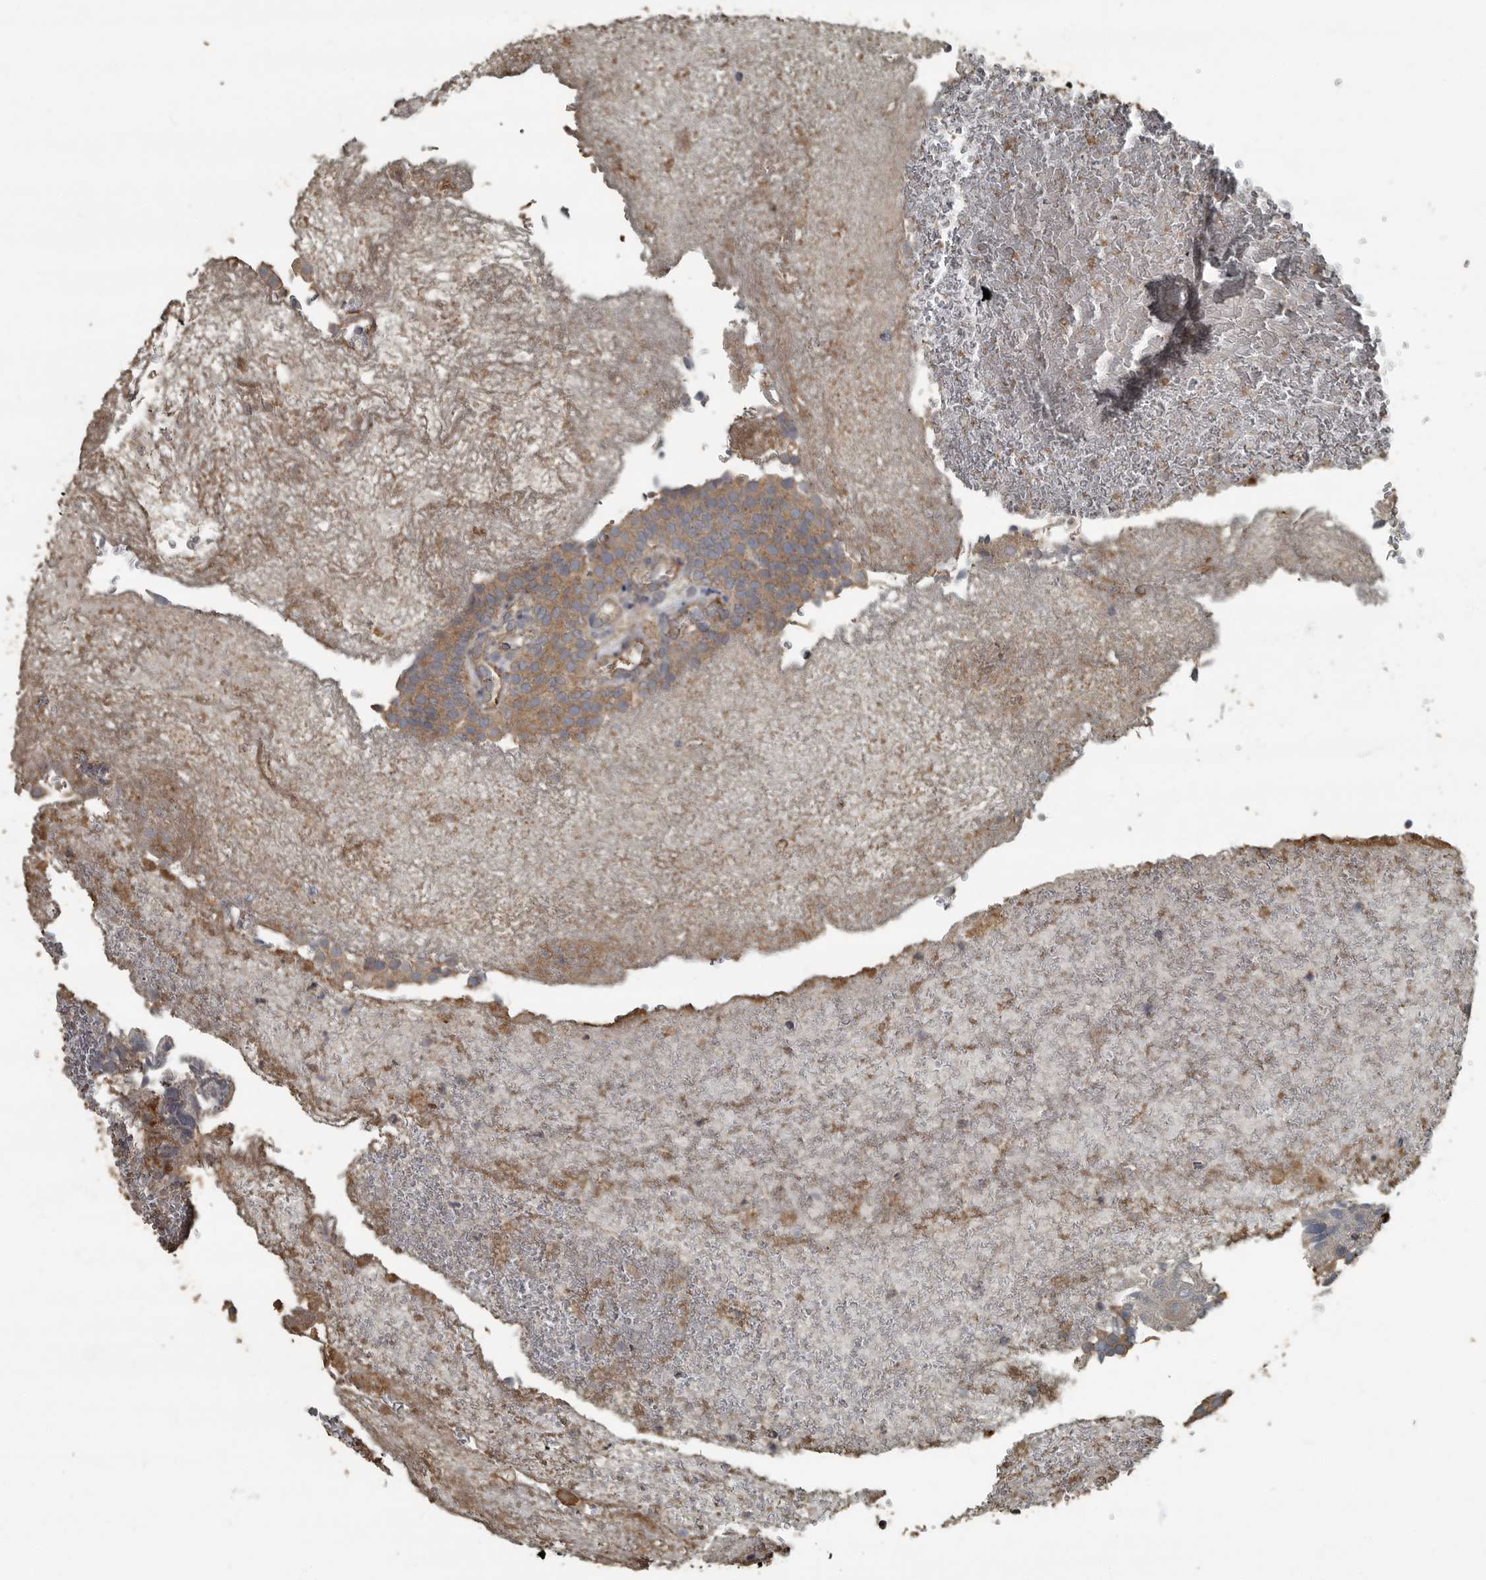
{"staining": {"intensity": "moderate", "quantity": ">75%", "location": "cytoplasmic/membranous"}, "tissue": "urothelial cancer", "cell_type": "Tumor cells", "image_type": "cancer", "snomed": [{"axis": "morphology", "description": "Urothelial carcinoma, Low grade"}, {"axis": "topography", "description": "Urinary bladder"}], "caption": "Urothelial carcinoma (low-grade) stained with a brown dye shows moderate cytoplasmic/membranous positive expression in about >75% of tumor cells.", "gene": "IL15RA", "patient": {"sex": "male", "age": 78}}